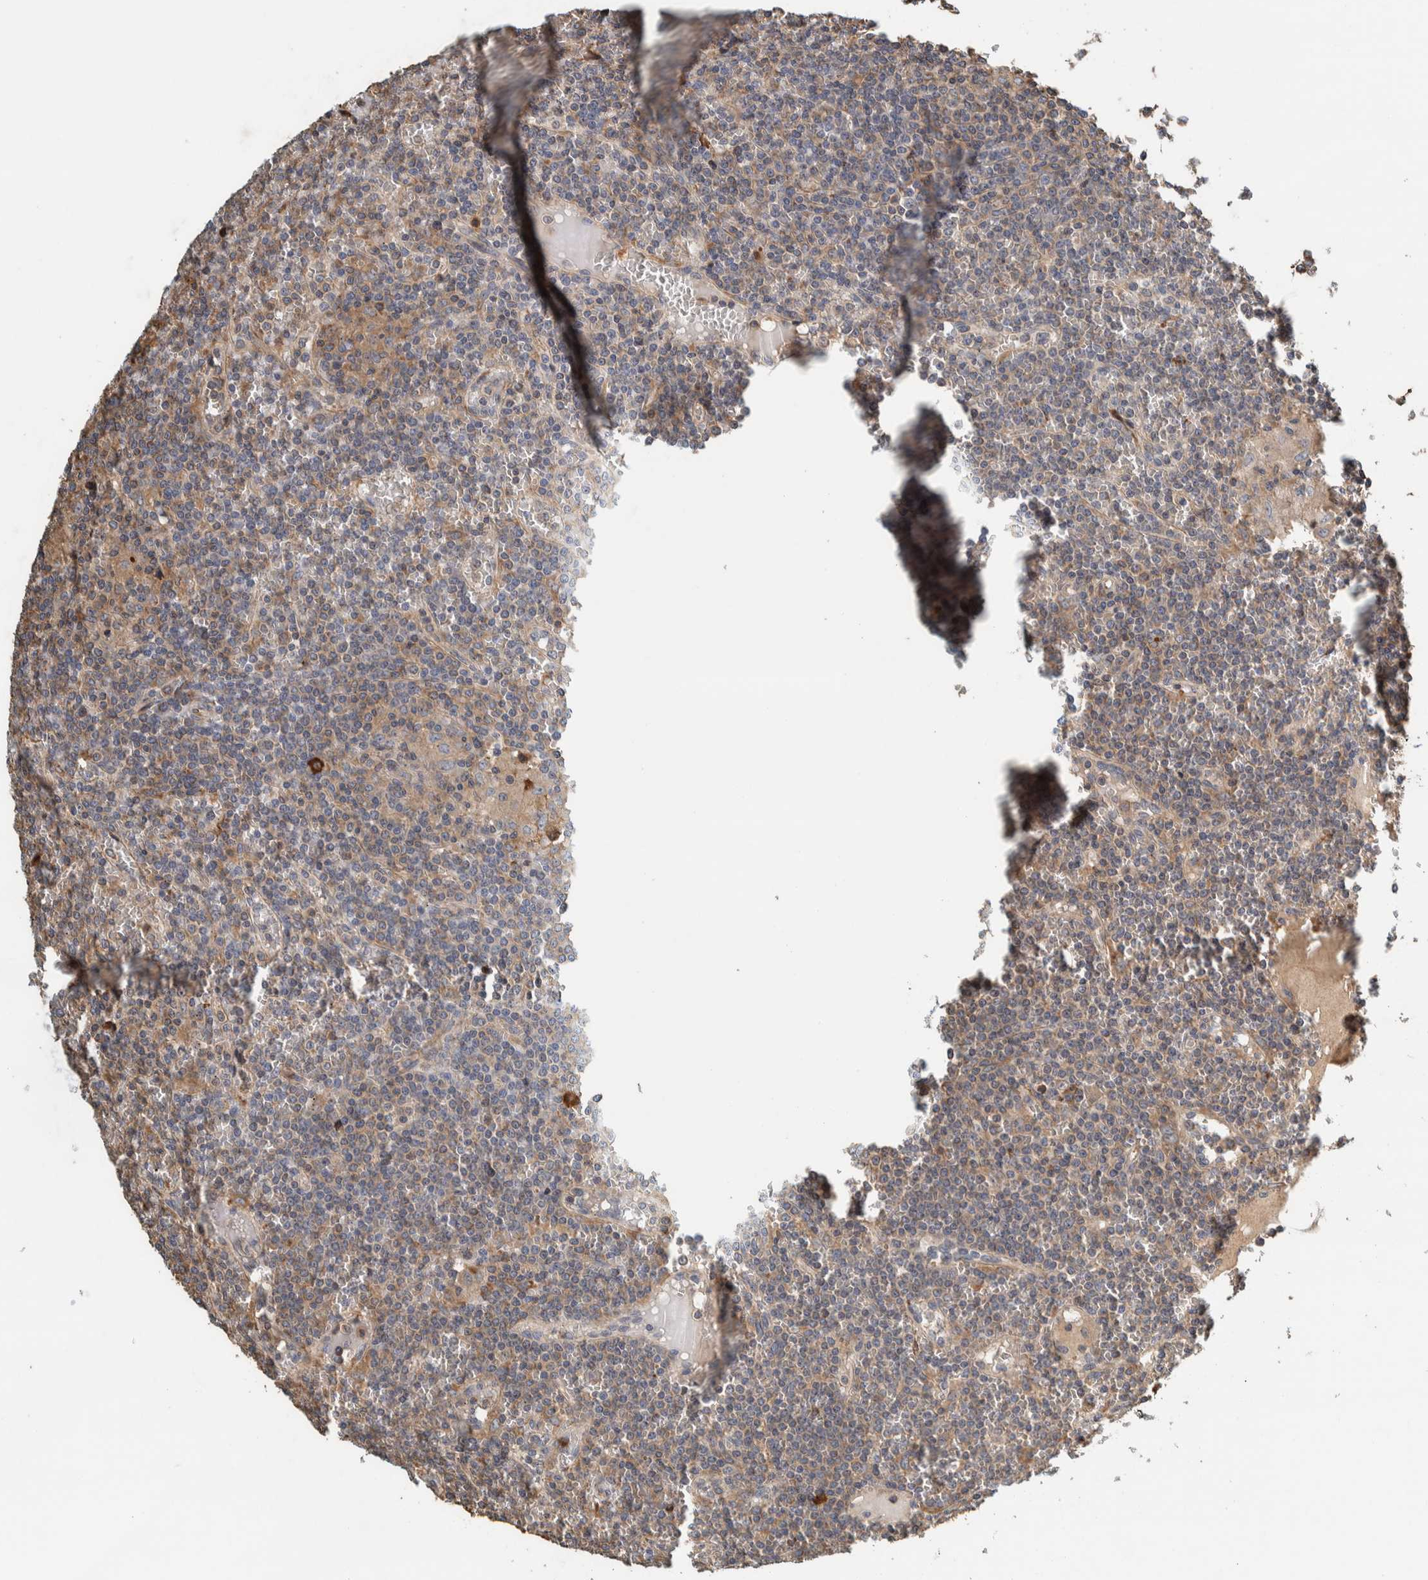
{"staining": {"intensity": "weak", "quantity": "<25%", "location": "cytoplasmic/membranous"}, "tissue": "lymphoma", "cell_type": "Tumor cells", "image_type": "cancer", "snomed": [{"axis": "morphology", "description": "Malignant lymphoma, non-Hodgkin's type, Low grade"}, {"axis": "topography", "description": "Spleen"}], "caption": "This image is of low-grade malignant lymphoma, non-Hodgkin's type stained with immunohistochemistry to label a protein in brown with the nuclei are counter-stained blue. There is no positivity in tumor cells. (IHC, brightfield microscopy, high magnification).", "gene": "PLA2G3", "patient": {"sex": "female", "age": 19}}